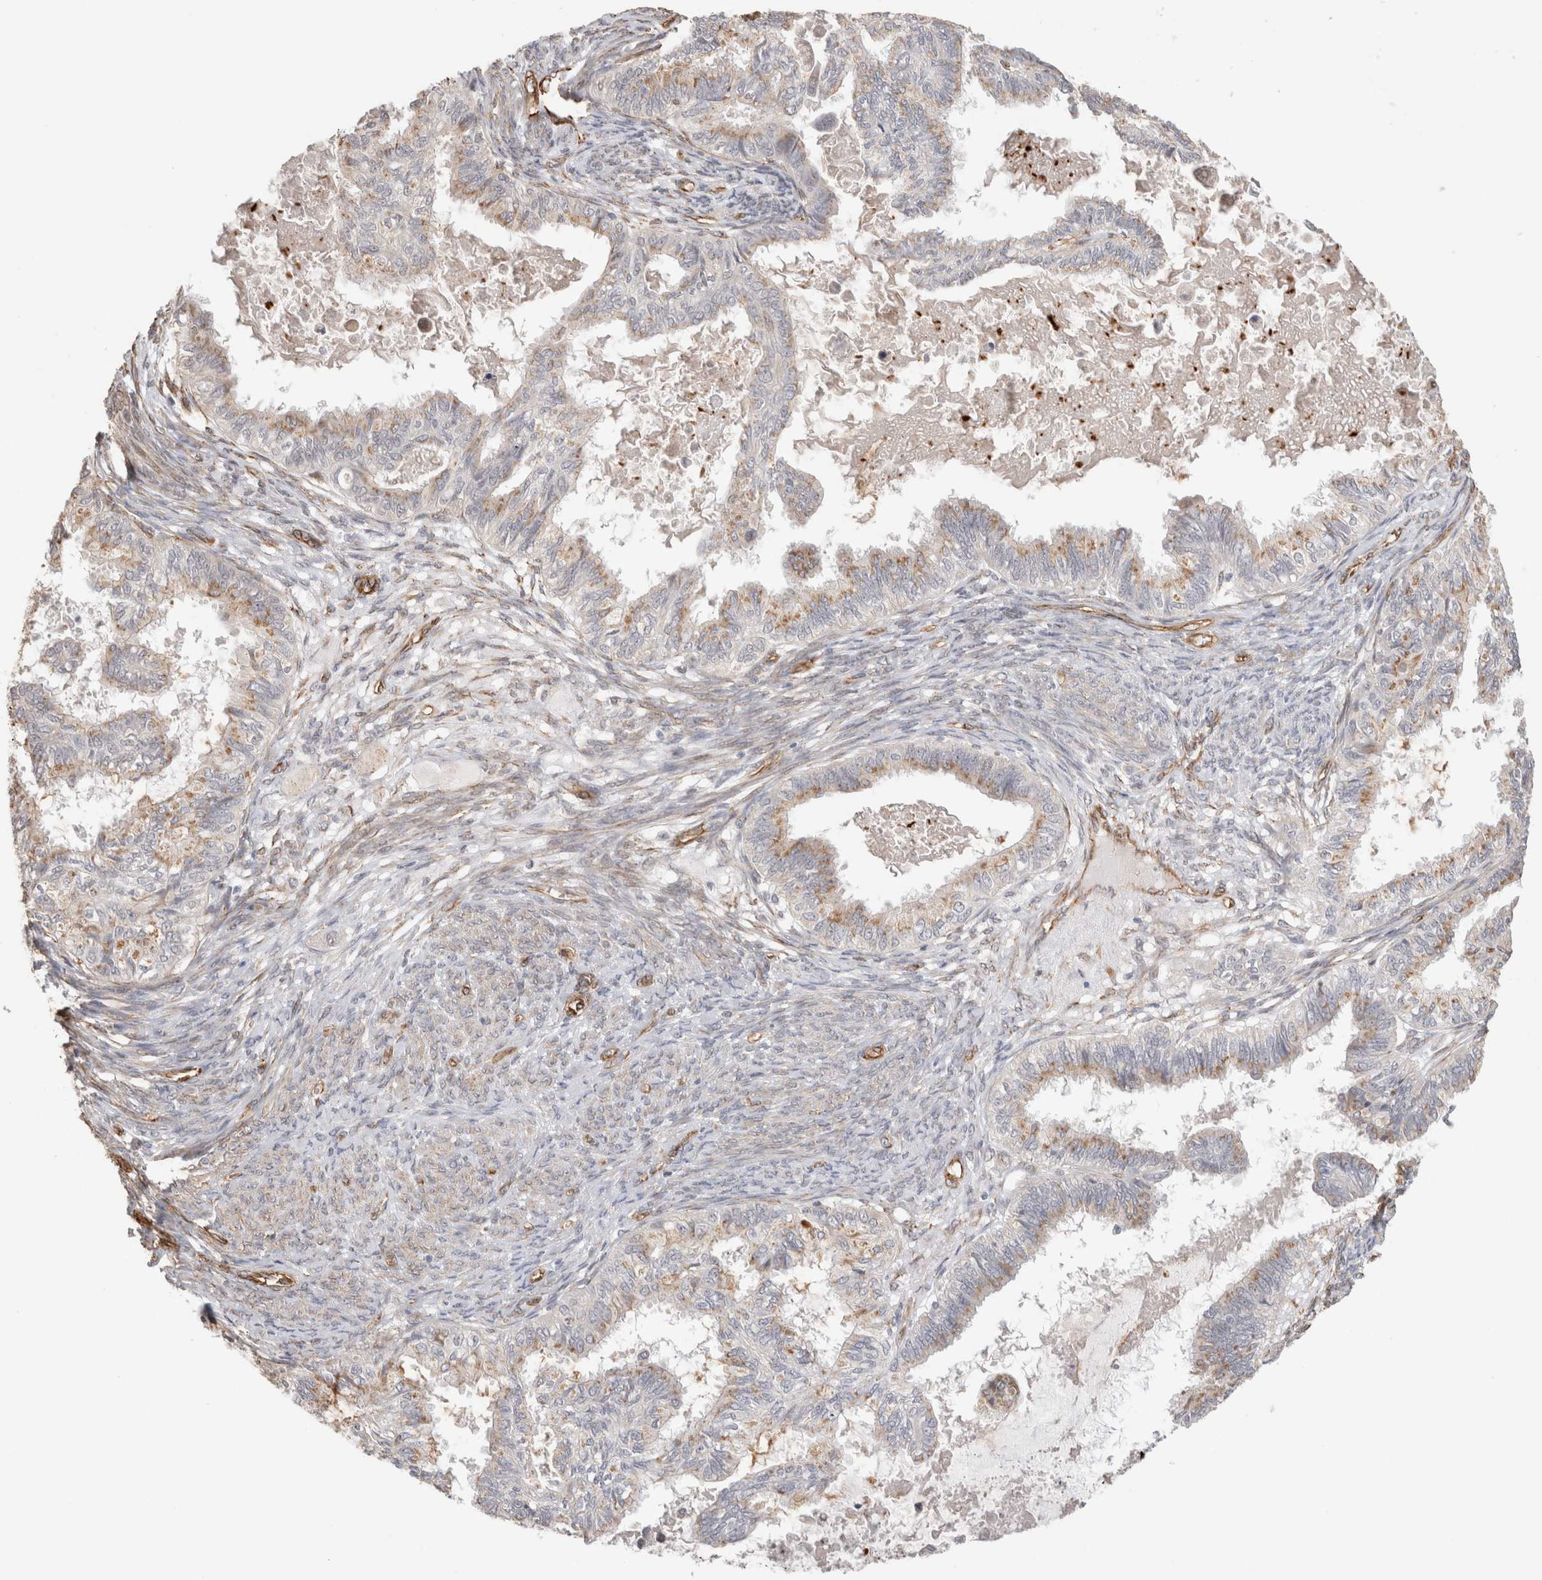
{"staining": {"intensity": "moderate", "quantity": ">75%", "location": "cytoplasmic/membranous"}, "tissue": "cervical cancer", "cell_type": "Tumor cells", "image_type": "cancer", "snomed": [{"axis": "morphology", "description": "Normal tissue, NOS"}, {"axis": "morphology", "description": "Adenocarcinoma, NOS"}, {"axis": "topography", "description": "Cervix"}, {"axis": "topography", "description": "Endometrium"}], "caption": "There is medium levels of moderate cytoplasmic/membranous positivity in tumor cells of adenocarcinoma (cervical), as demonstrated by immunohistochemical staining (brown color).", "gene": "CAAP1", "patient": {"sex": "female", "age": 86}}